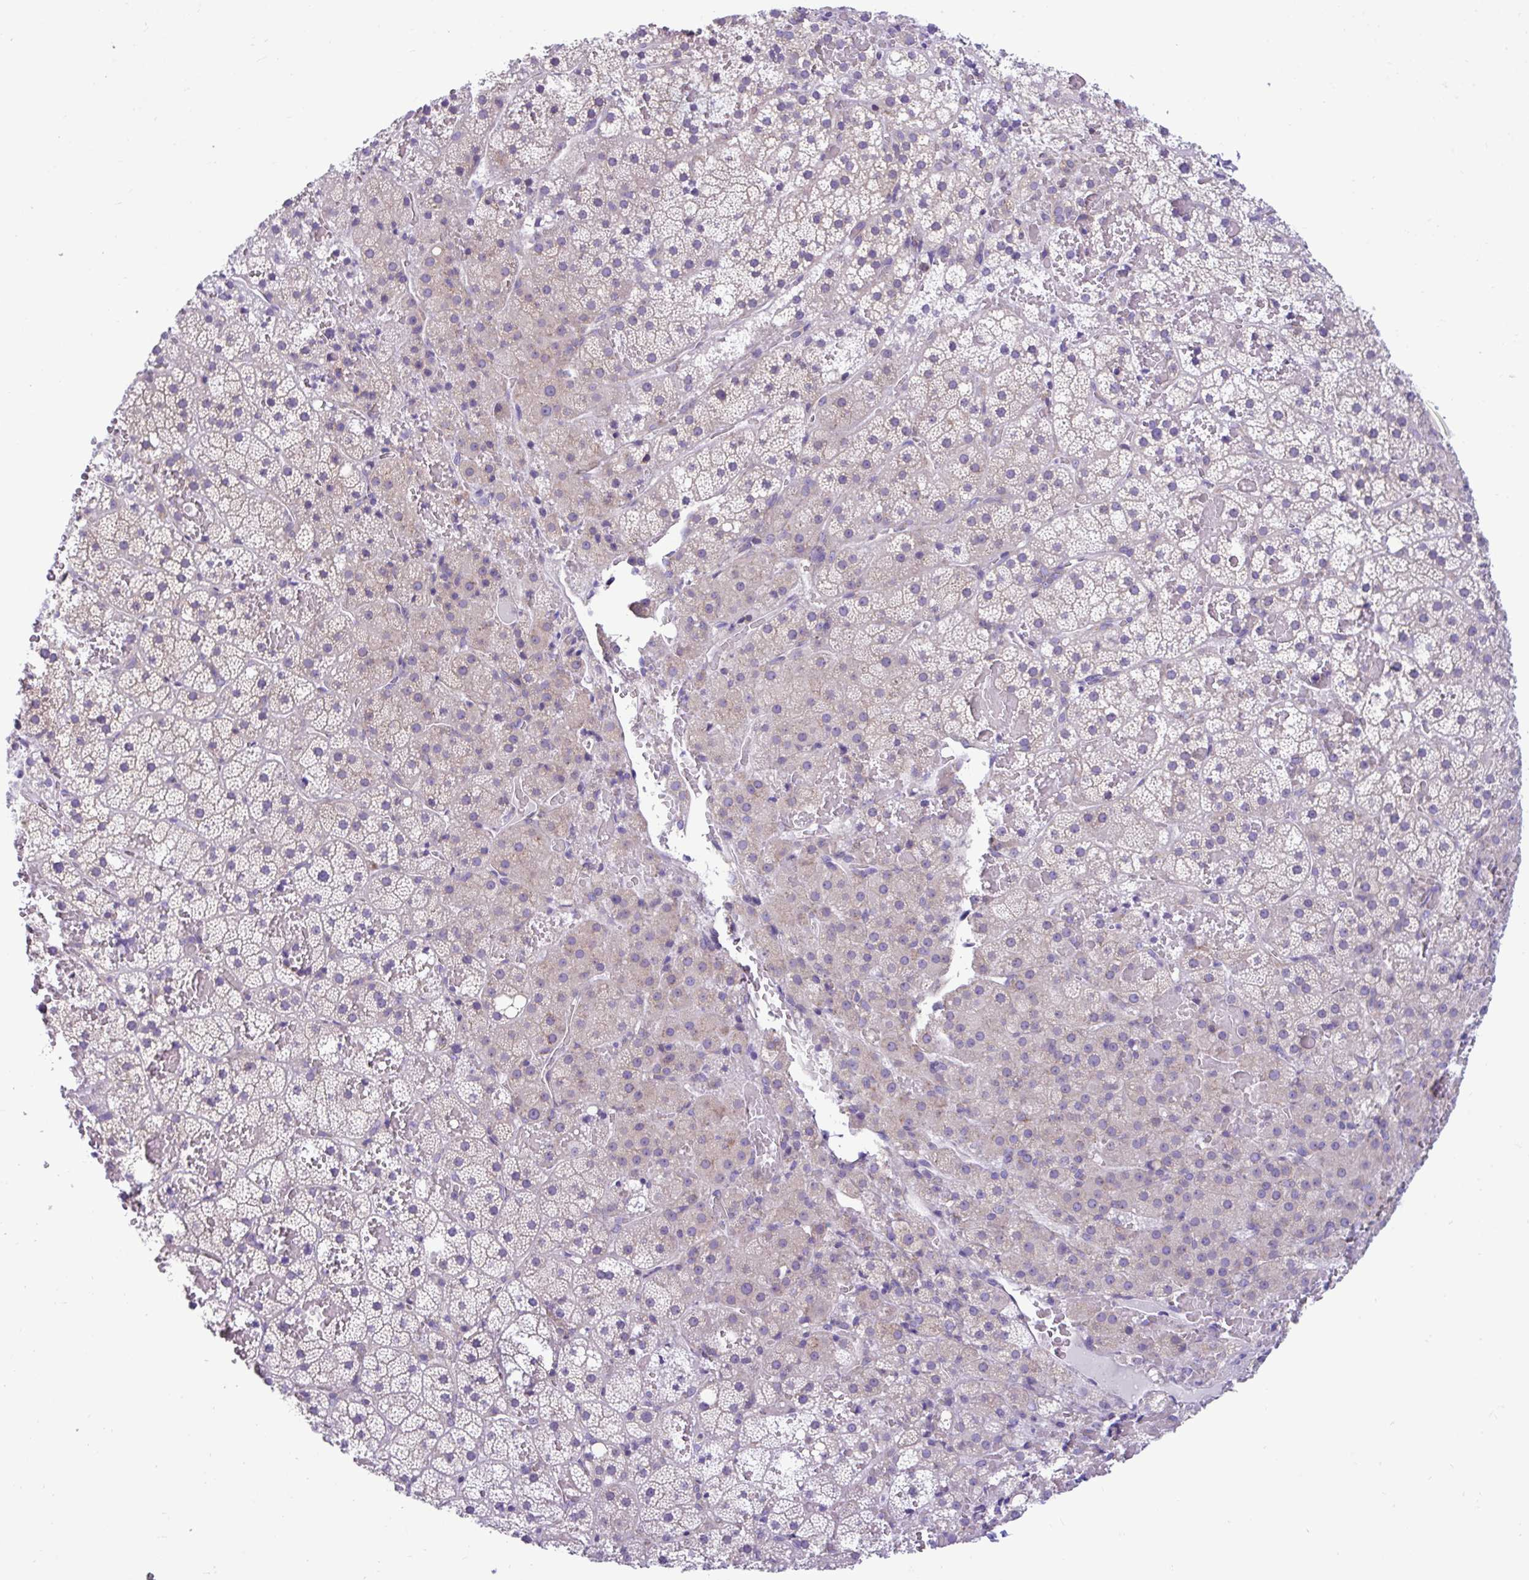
{"staining": {"intensity": "weak", "quantity": "<25%", "location": "cytoplasmic/membranous"}, "tissue": "adrenal gland", "cell_type": "Glandular cells", "image_type": "normal", "snomed": [{"axis": "morphology", "description": "Normal tissue, NOS"}, {"axis": "topography", "description": "Adrenal gland"}], "caption": "Benign adrenal gland was stained to show a protein in brown. There is no significant expression in glandular cells.", "gene": "RPL7", "patient": {"sex": "male", "age": 53}}